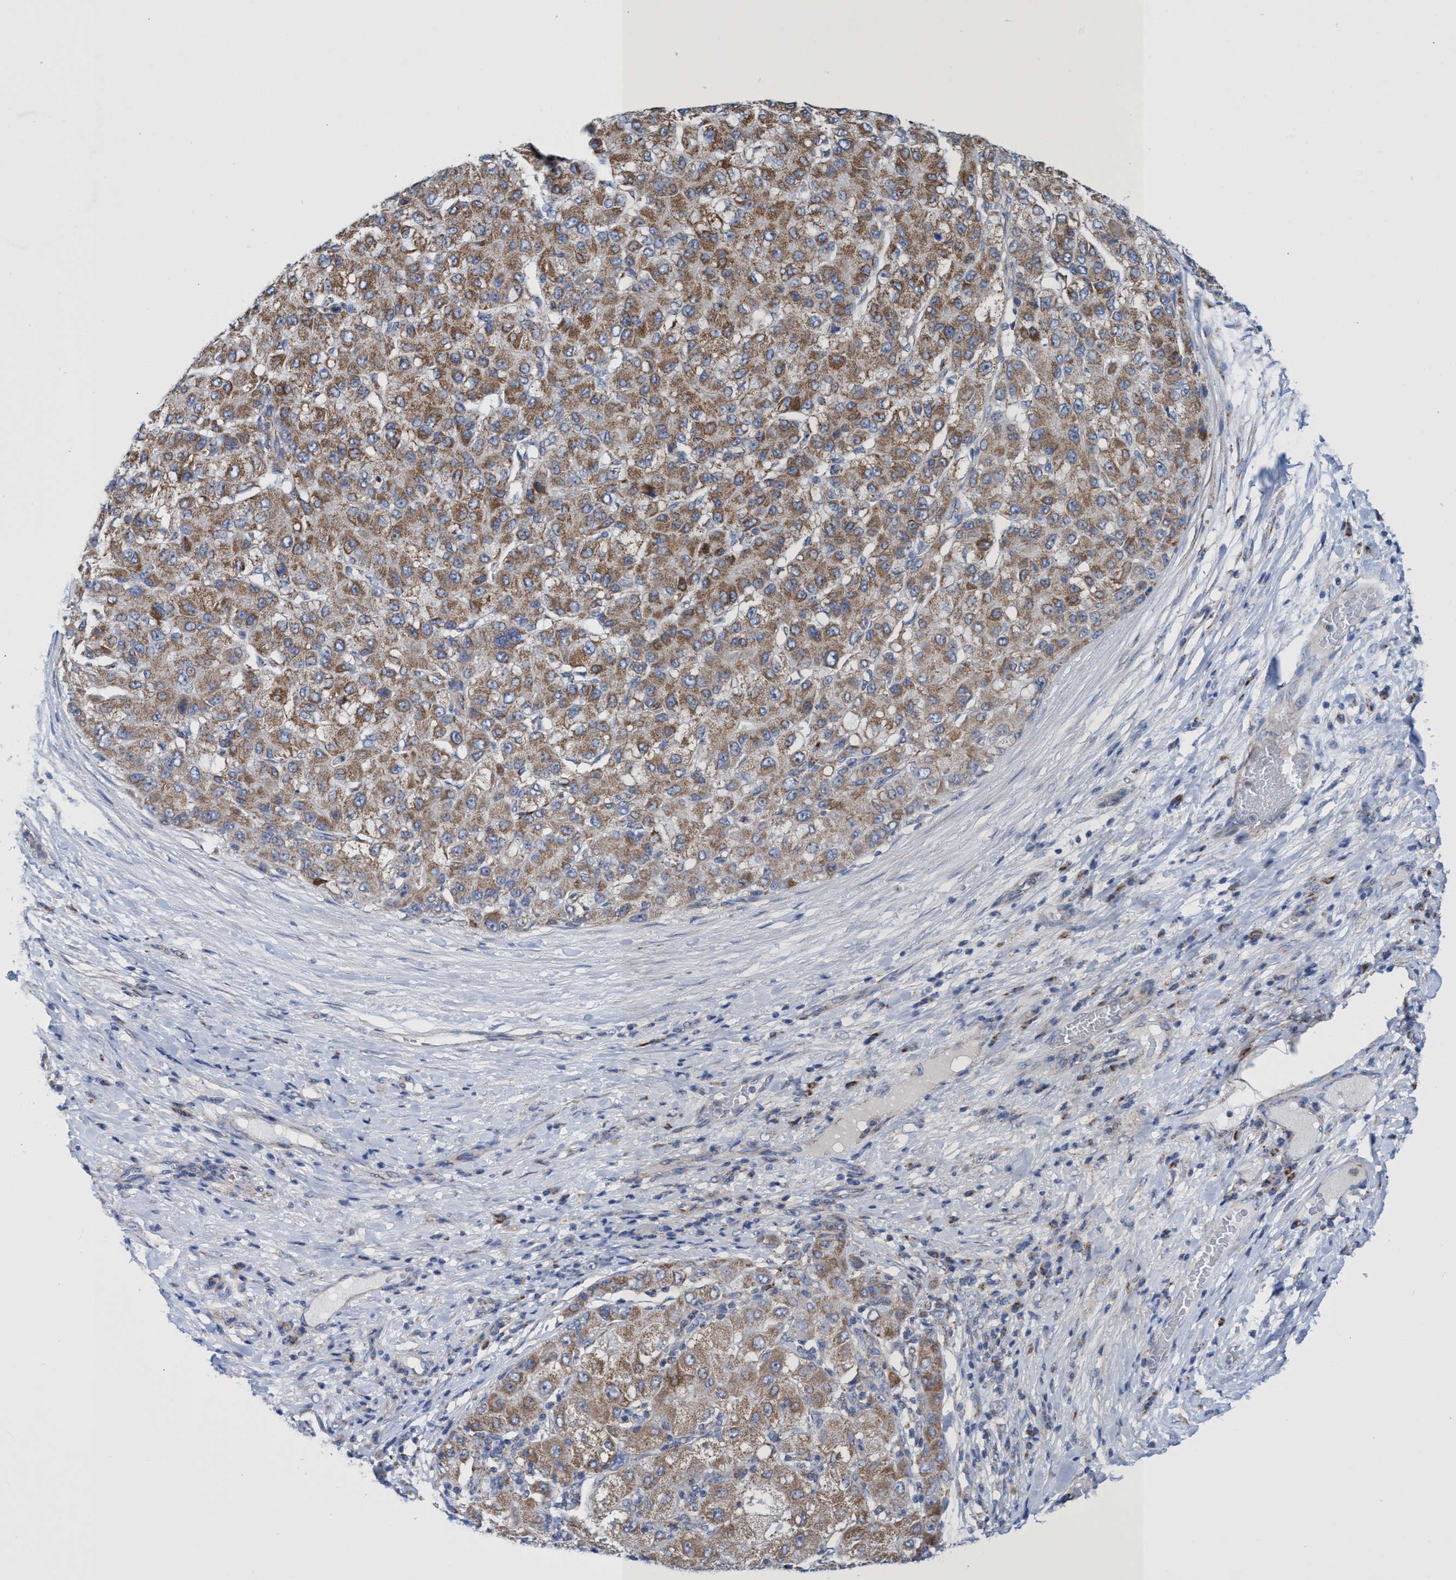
{"staining": {"intensity": "moderate", "quantity": ">75%", "location": "cytoplasmic/membranous"}, "tissue": "liver cancer", "cell_type": "Tumor cells", "image_type": "cancer", "snomed": [{"axis": "morphology", "description": "Carcinoma, Hepatocellular, NOS"}, {"axis": "topography", "description": "Liver"}], "caption": "DAB (3,3'-diaminobenzidine) immunohistochemical staining of liver hepatocellular carcinoma shows moderate cytoplasmic/membranous protein expression in approximately >75% of tumor cells.", "gene": "ZNF750", "patient": {"sex": "male", "age": 80}}